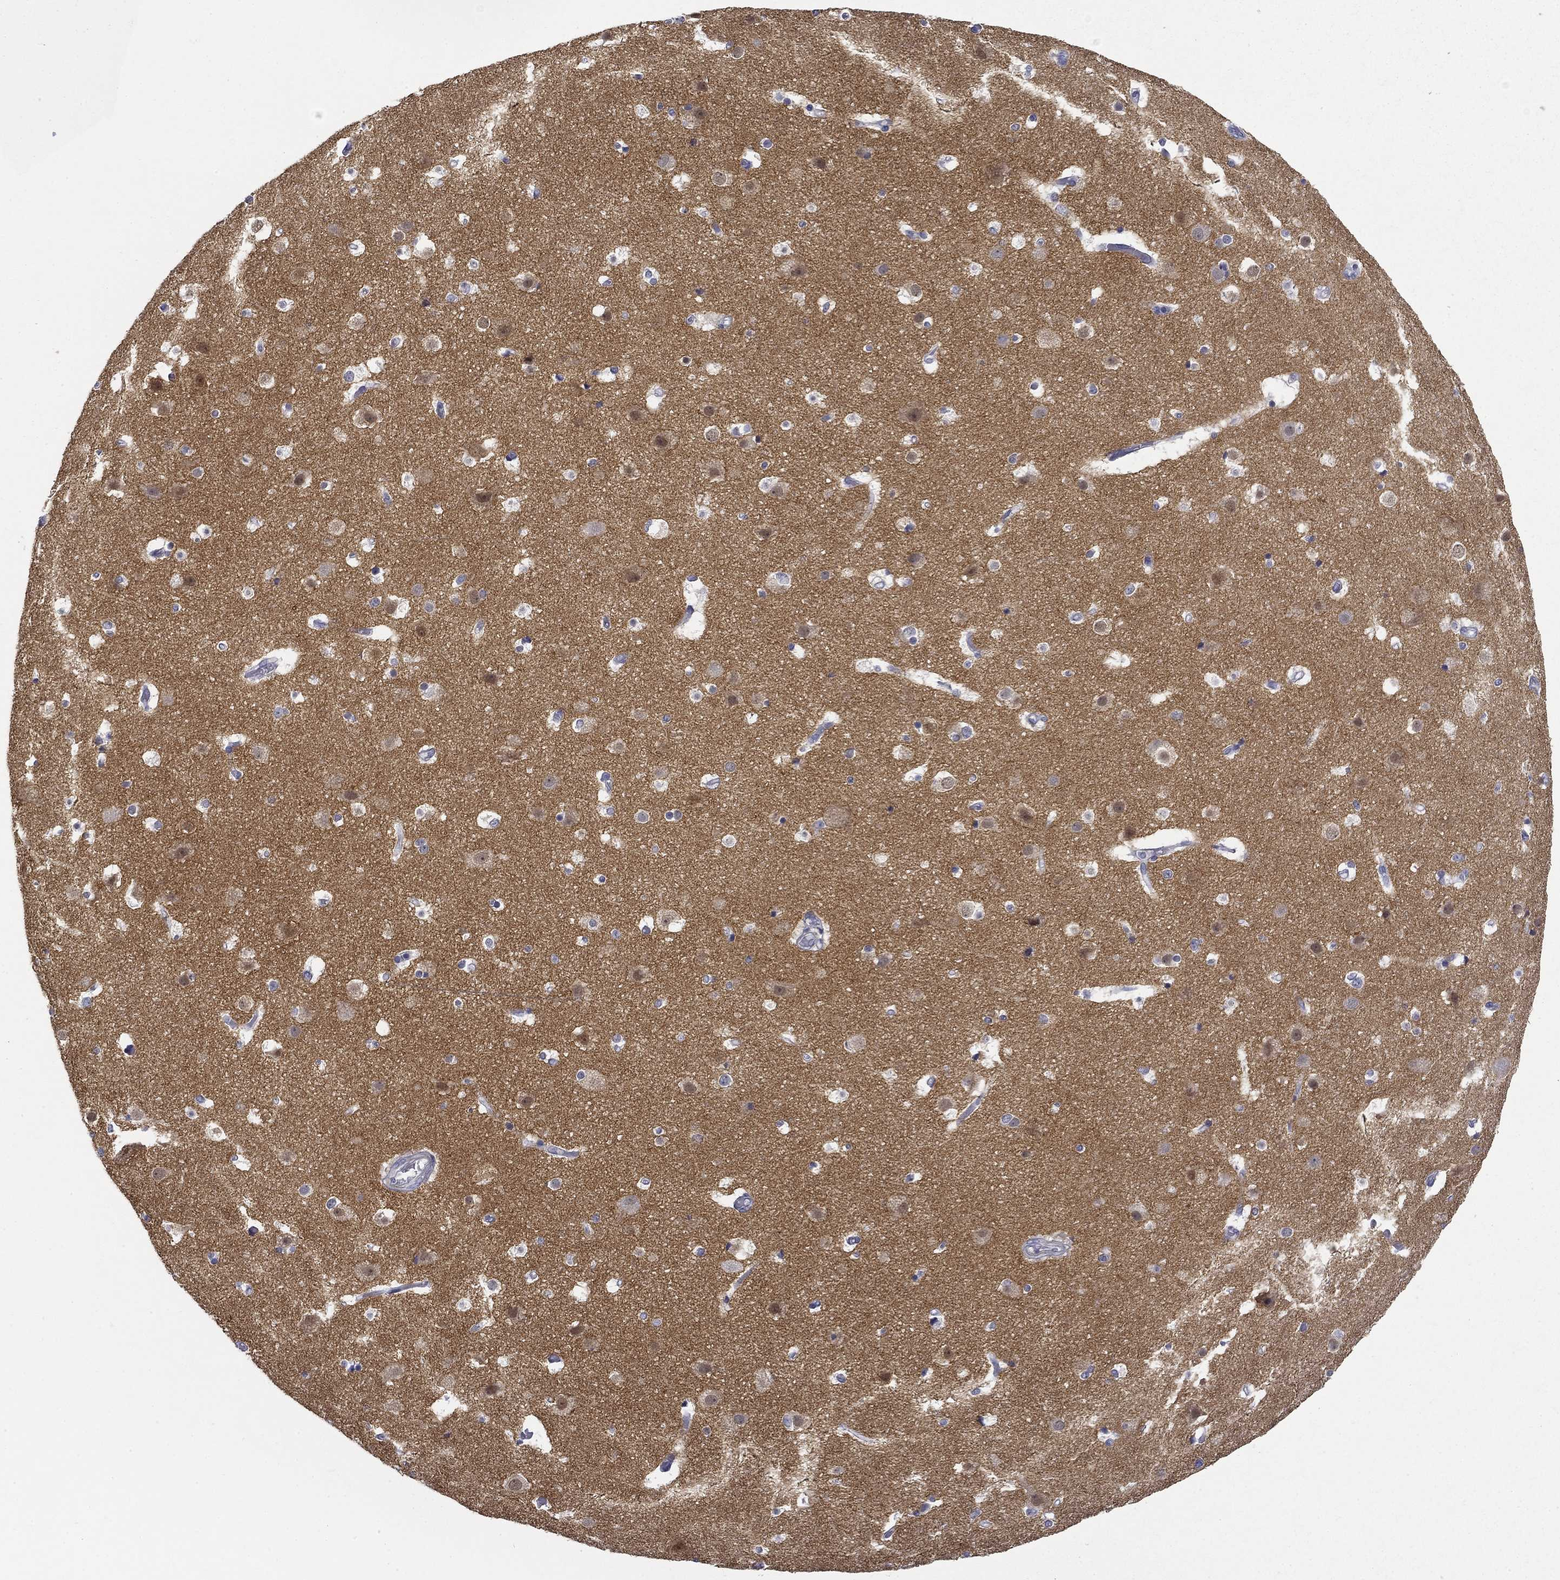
{"staining": {"intensity": "negative", "quantity": "none", "location": "none"}, "tissue": "cerebral cortex", "cell_type": "Endothelial cells", "image_type": "normal", "snomed": [{"axis": "morphology", "description": "Normal tissue, NOS"}, {"axis": "topography", "description": "Cerebral cortex"}], "caption": "Immunohistochemical staining of normal human cerebral cortex shows no significant staining in endothelial cells. (Stains: DAB IHC with hematoxylin counter stain, Microscopy: brightfield microscopy at high magnification).", "gene": "TIGD4", "patient": {"sex": "female", "age": 52}}